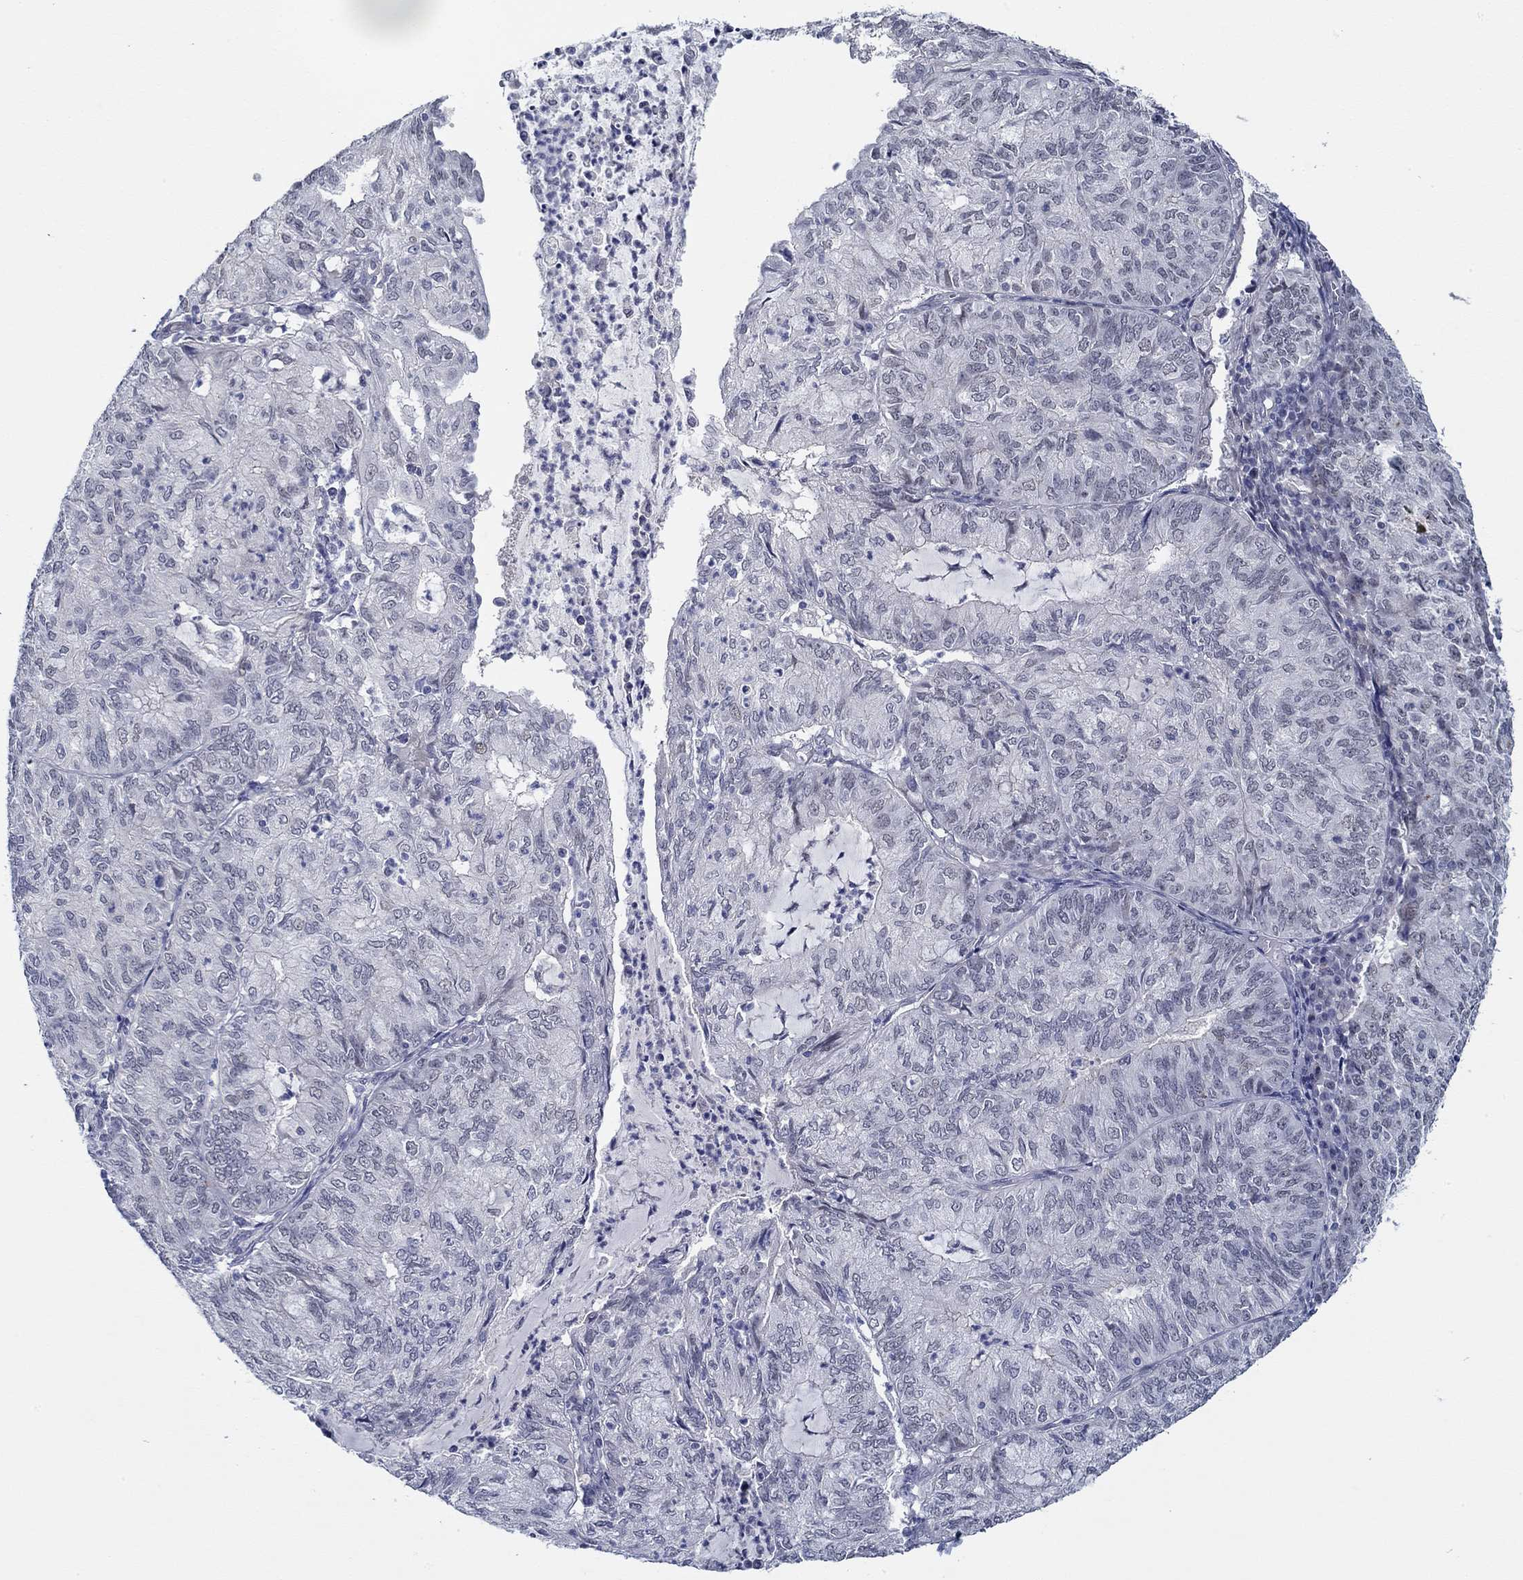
{"staining": {"intensity": "negative", "quantity": "none", "location": "none"}, "tissue": "endometrial cancer", "cell_type": "Tumor cells", "image_type": "cancer", "snomed": [{"axis": "morphology", "description": "Adenocarcinoma, NOS"}, {"axis": "topography", "description": "Endometrium"}], "caption": "Micrograph shows no protein staining in tumor cells of endometrial cancer tissue. (Stains: DAB immunohistochemistry with hematoxylin counter stain, Microscopy: brightfield microscopy at high magnification).", "gene": "SLC34A1", "patient": {"sex": "female", "age": 82}}